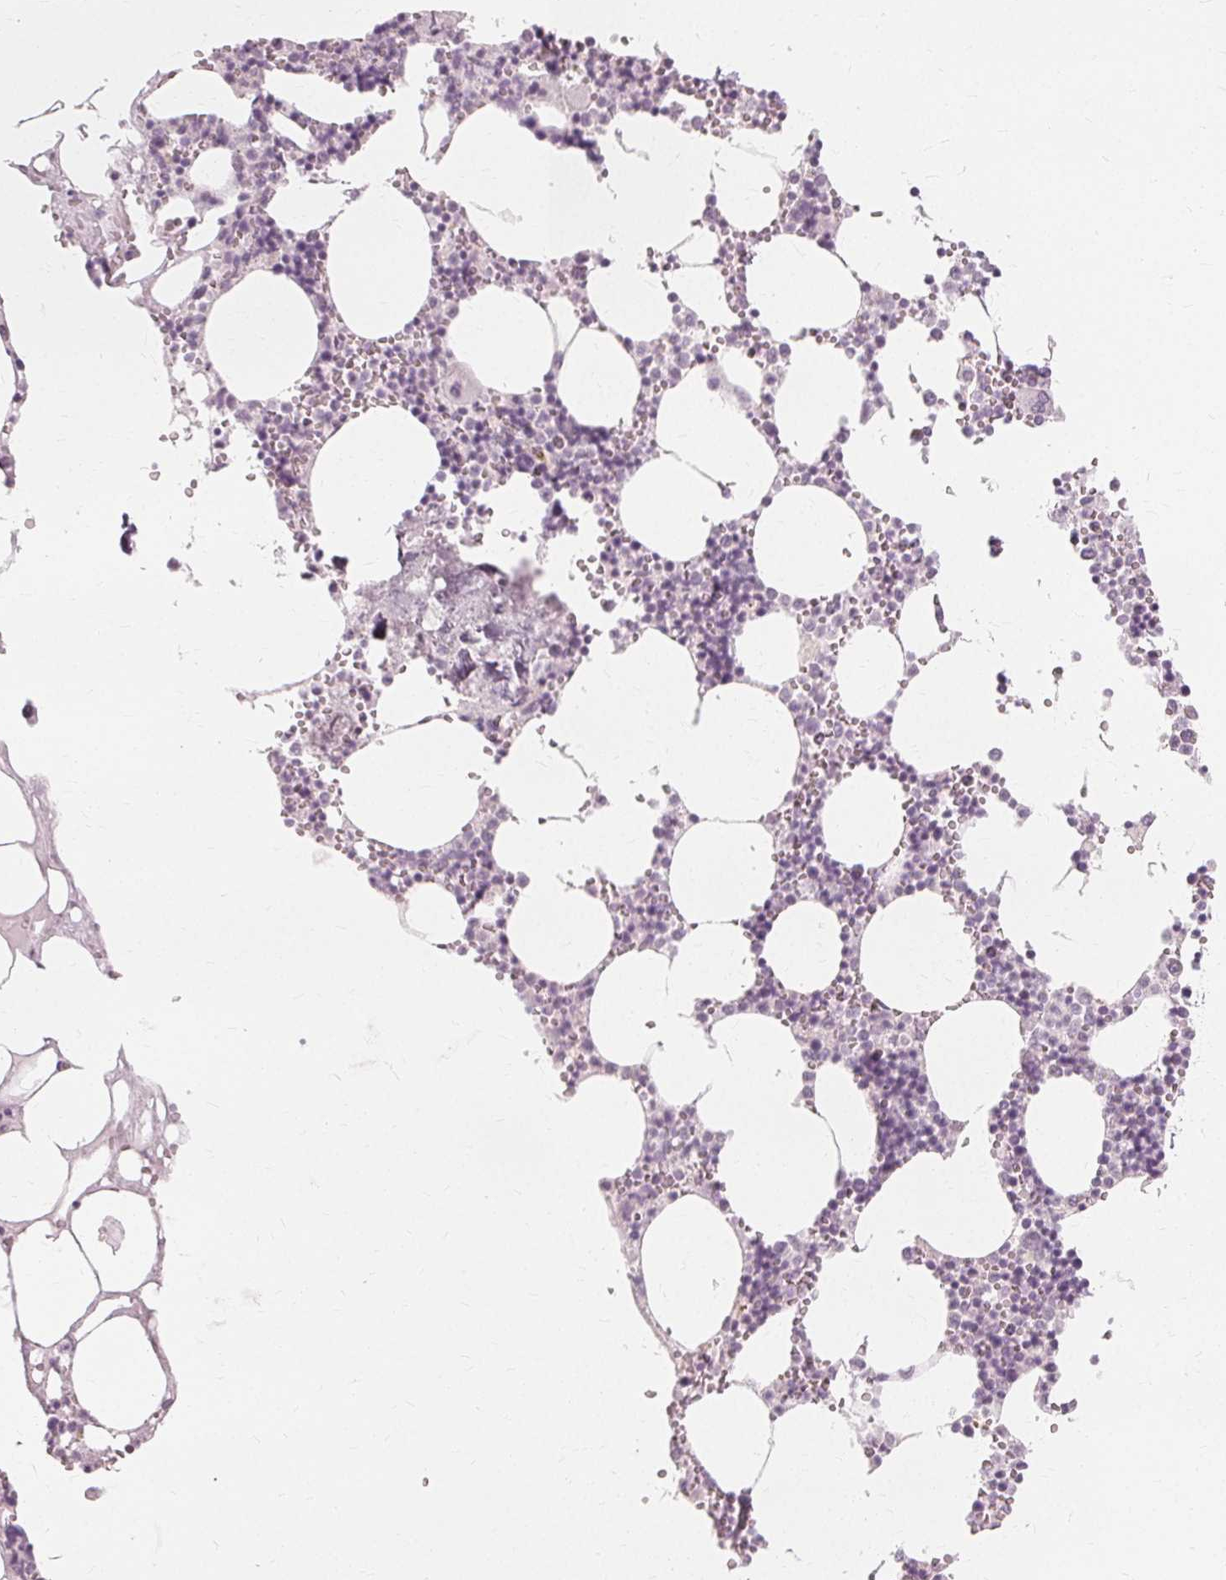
{"staining": {"intensity": "negative", "quantity": "none", "location": "none"}, "tissue": "bone marrow", "cell_type": "Hematopoietic cells", "image_type": "normal", "snomed": [{"axis": "morphology", "description": "Normal tissue, NOS"}, {"axis": "topography", "description": "Bone marrow"}], "caption": "The image shows no staining of hematopoietic cells in normal bone marrow. (DAB (3,3'-diaminobenzidine) immunohistochemistry with hematoxylin counter stain).", "gene": "NXPE1", "patient": {"sex": "male", "age": 54}}